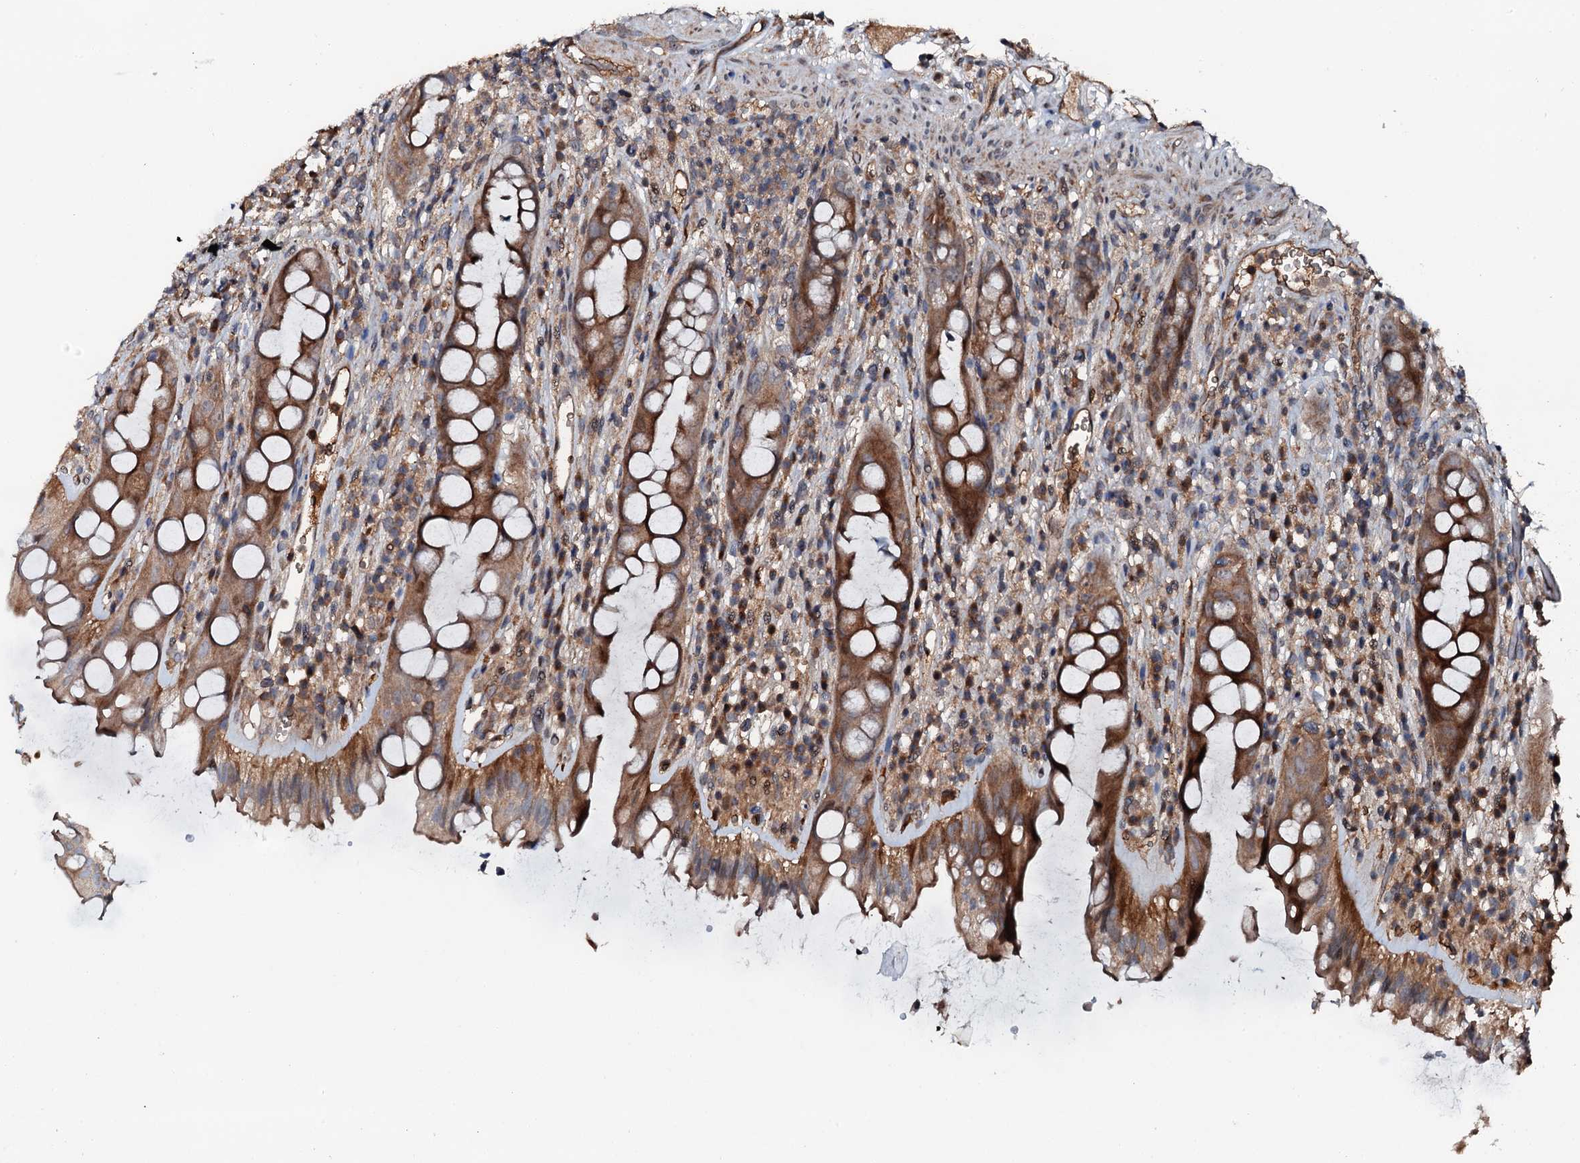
{"staining": {"intensity": "moderate", "quantity": ">75%", "location": "cytoplasmic/membranous"}, "tissue": "rectum", "cell_type": "Glandular cells", "image_type": "normal", "snomed": [{"axis": "morphology", "description": "Normal tissue, NOS"}, {"axis": "topography", "description": "Rectum"}], "caption": "Immunohistochemical staining of normal human rectum displays moderate cytoplasmic/membranous protein positivity in about >75% of glandular cells.", "gene": "FLYWCH1", "patient": {"sex": "female", "age": 57}}